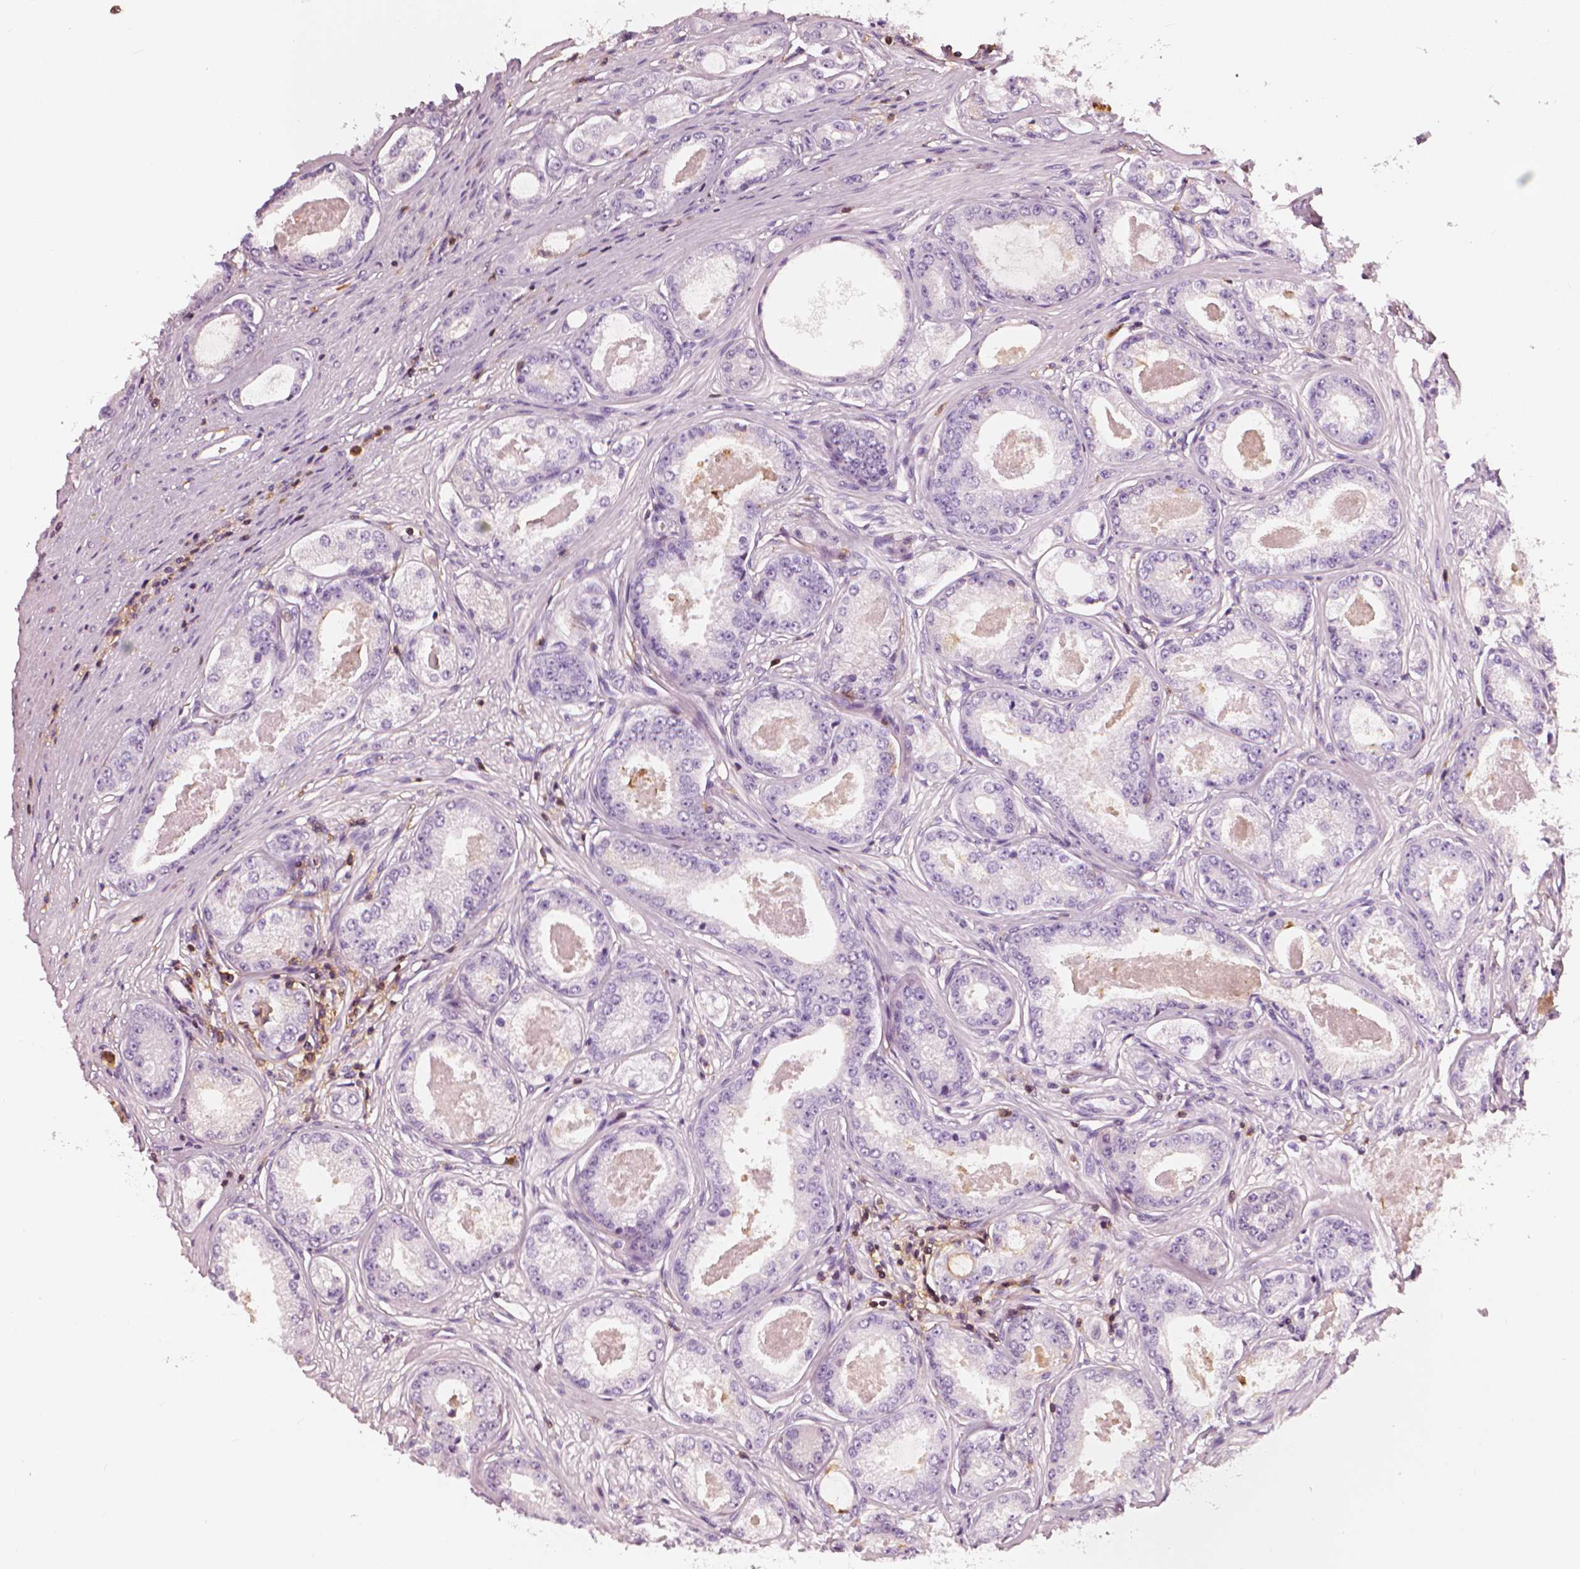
{"staining": {"intensity": "negative", "quantity": "none", "location": "none"}, "tissue": "prostate cancer", "cell_type": "Tumor cells", "image_type": "cancer", "snomed": [{"axis": "morphology", "description": "Adenocarcinoma, Low grade"}, {"axis": "topography", "description": "Prostate"}], "caption": "An image of adenocarcinoma (low-grade) (prostate) stained for a protein demonstrates no brown staining in tumor cells. (IHC, brightfield microscopy, high magnification).", "gene": "PTPRC", "patient": {"sex": "male", "age": 68}}